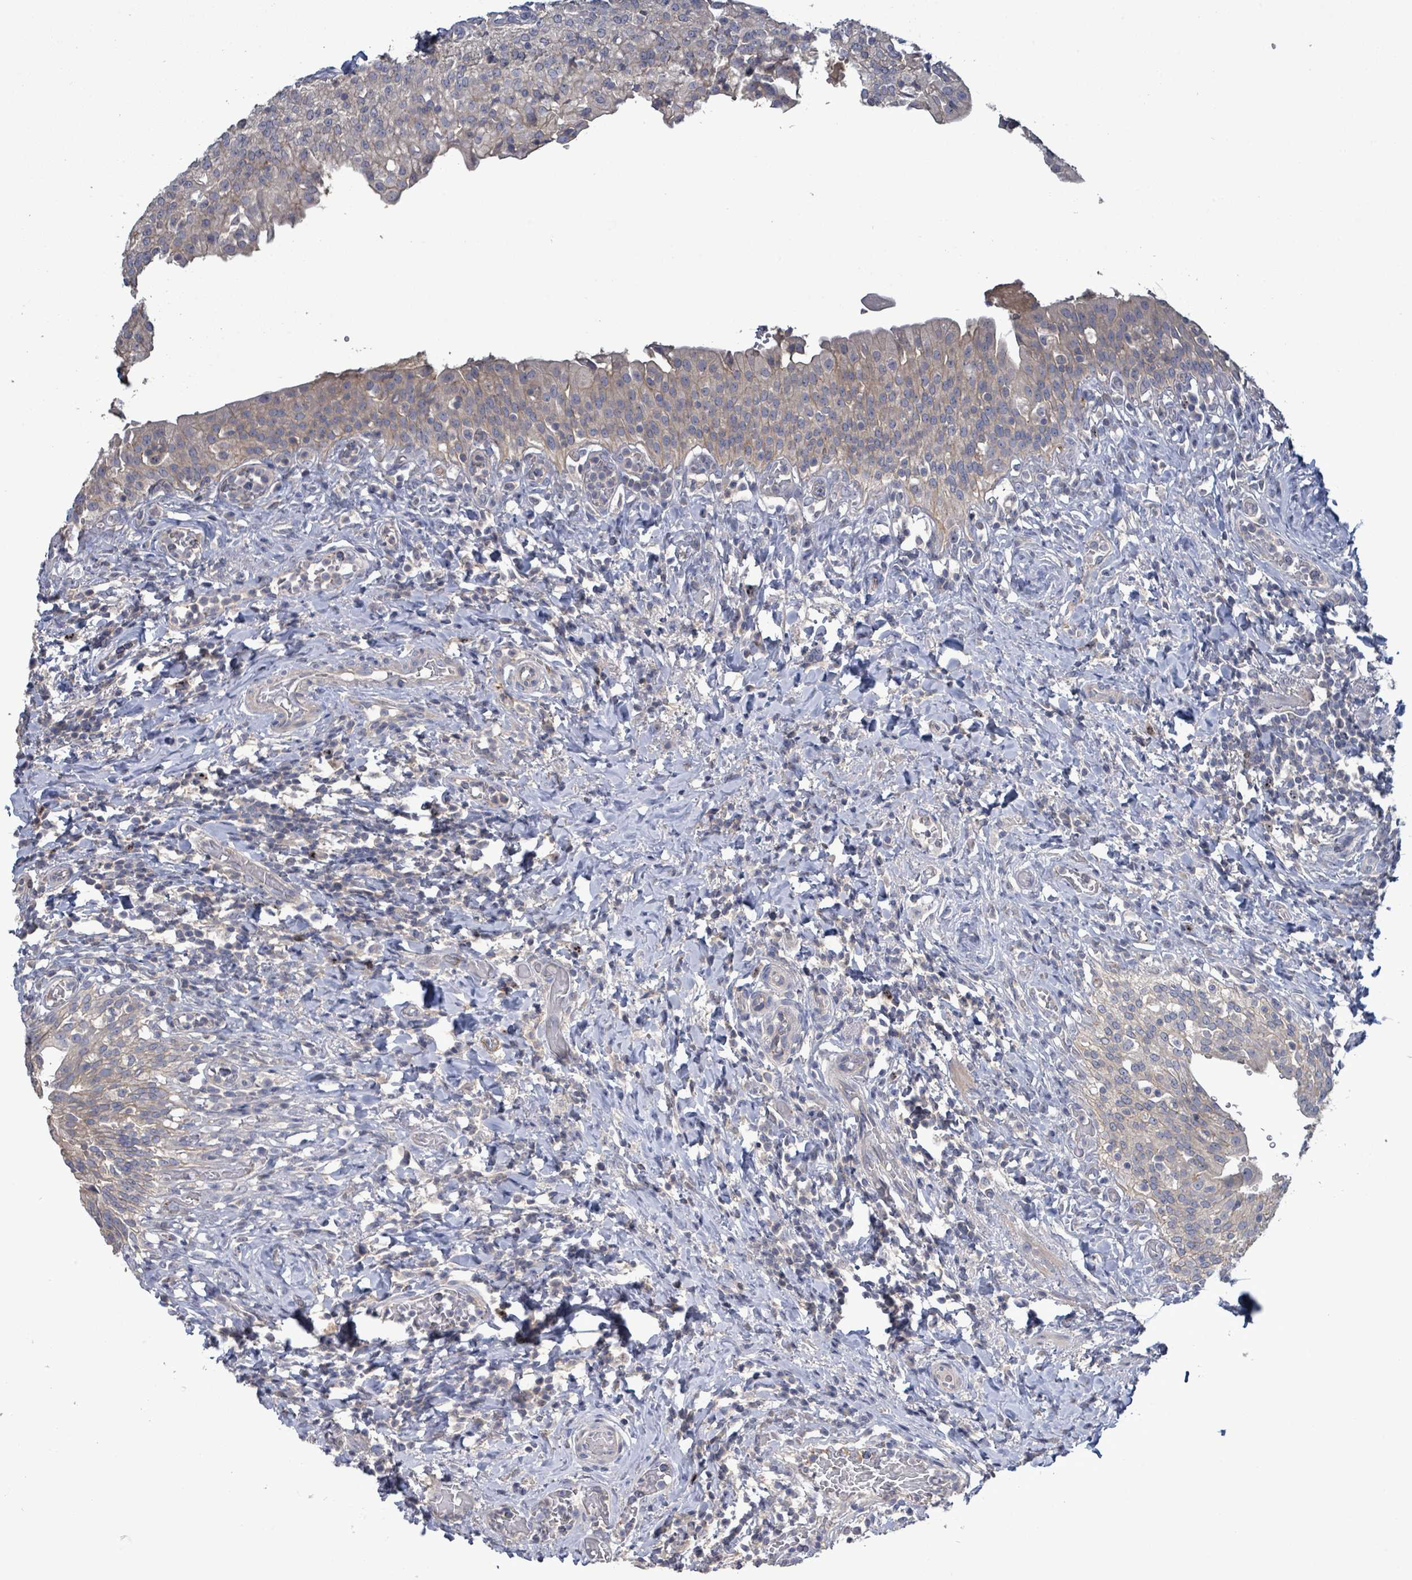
{"staining": {"intensity": "weak", "quantity": "25%-75%", "location": "cytoplasmic/membranous"}, "tissue": "urinary bladder", "cell_type": "Urothelial cells", "image_type": "normal", "snomed": [{"axis": "morphology", "description": "Normal tissue, NOS"}, {"axis": "morphology", "description": "Inflammation, NOS"}, {"axis": "topography", "description": "Urinary bladder"}], "caption": "Urothelial cells exhibit weak cytoplasmic/membranous staining in about 25%-75% of cells in normal urinary bladder. (DAB IHC with brightfield microscopy, high magnification).", "gene": "HRAS", "patient": {"sex": "male", "age": 64}}